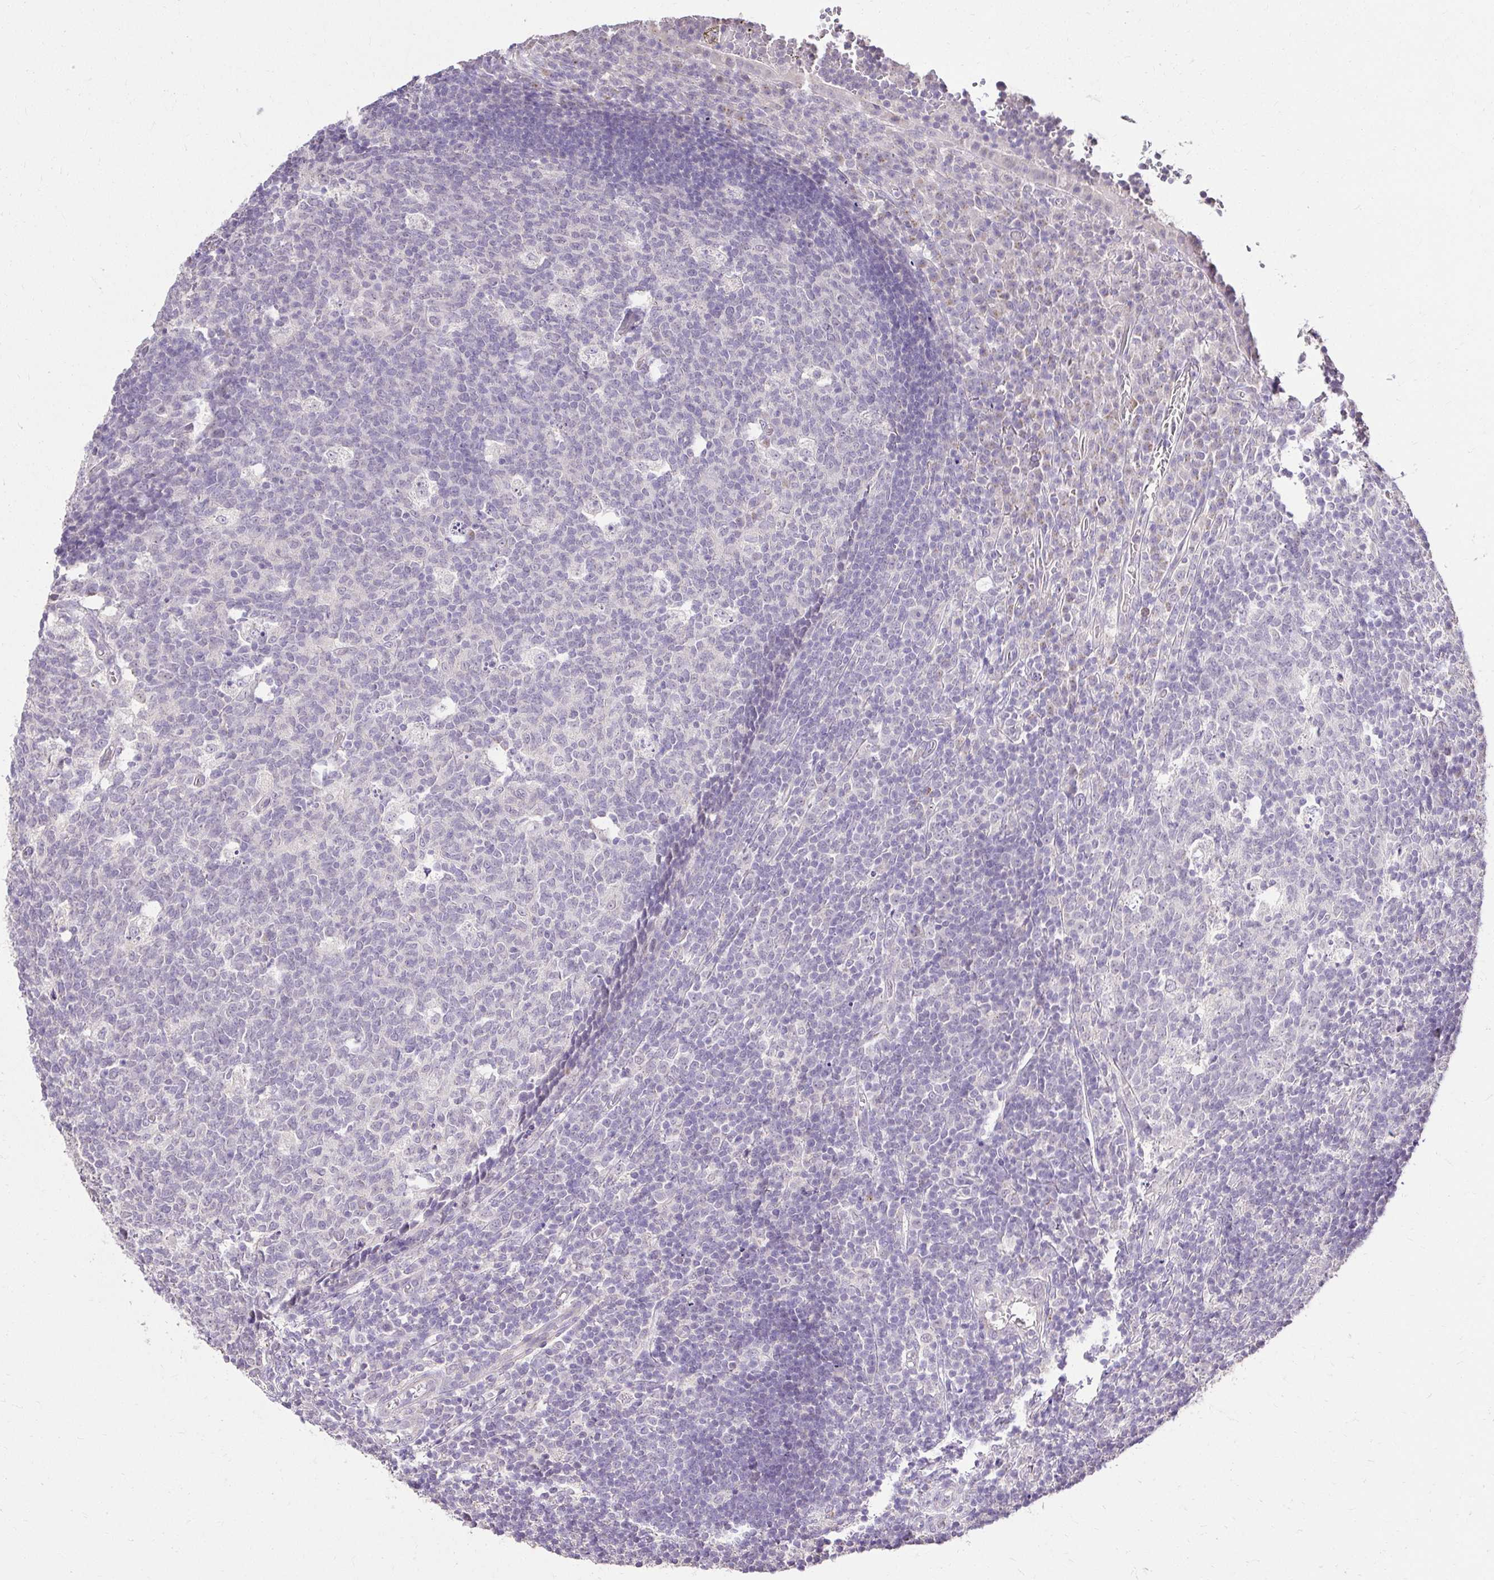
{"staining": {"intensity": "moderate", "quantity": "25%-75%", "location": "cytoplasmic/membranous"}, "tissue": "appendix", "cell_type": "Glandular cells", "image_type": "normal", "snomed": [{"axis": "morphology", "description": "Normal tissue, NOS"}, {"axis": "topography", "description": "Appendix"}], "caption": "DAB immunohistochemical staining of benign appendix shows moderate cytoplasmic/membranous protein expression in approximately 25%-75% of glandular cells.", "gene": "KIAA1210", "patient": {"sex": "male", "age": 18}}